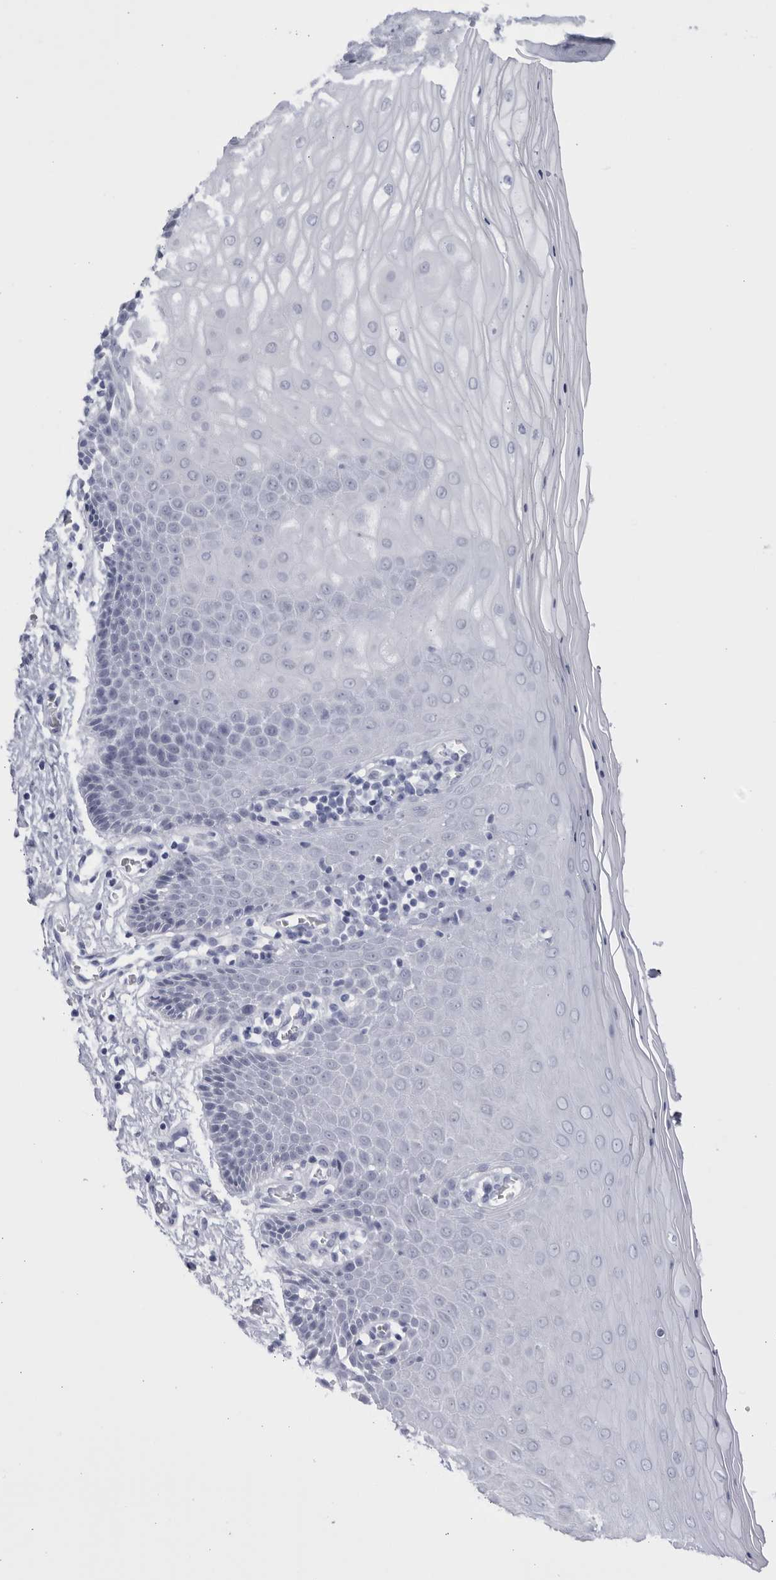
{"staining": {"intensity": "strong", "quantity": "<25%", "location": "none"}, "tissue": "cervix", "cell_type": "Glandular cells", "image_type": "normal", "snomed": [{"axis": "morphology", "description": "Normal tissue, NOS"}, {"axis": "topography", "description": "Cervix"}], "caption": "Immunohistochemical staining of unremarkable cervix demonstrates <25% levels of strong None protein positivity in about <25% of glandular cells.", "gene": "CCDC181", "patient": {"sex": "female", "age": 55}}